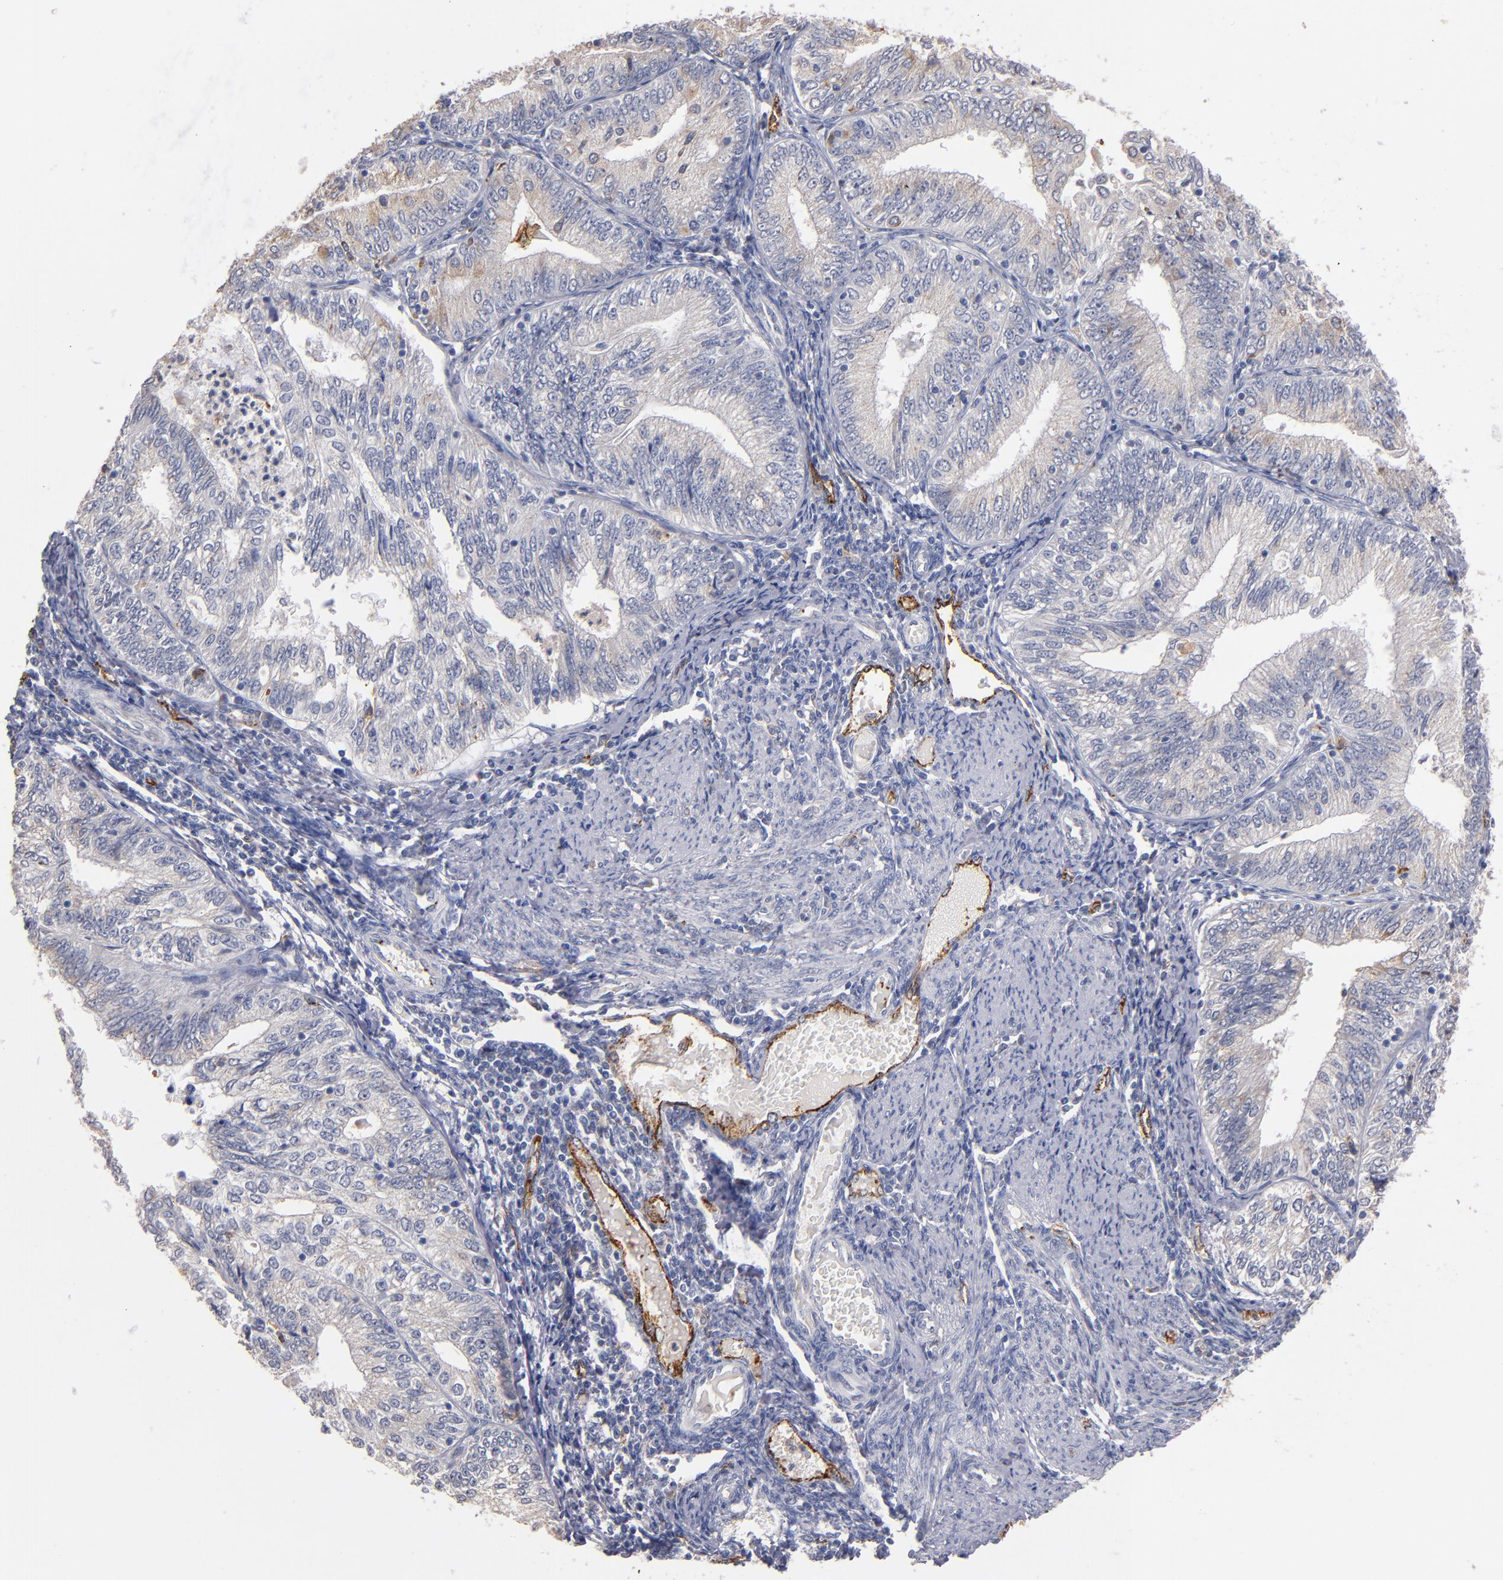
{"staining": {"intensity": "negative", "quantity": "none", "location": "none"}, "tissue": "endometrial cancer", "cell_type": "Tumor cells", "image_type": "cancer", "snomed": [{"axis": "morphology", "description": "Adenocarcinoma, NOS"}, {"axis": "topography", "description": "Endometrium"}], "caption": "High magnification brightfield microscopy of endometrial cancer stained with DAB (3,3'-diaminobenzidine) (brown) and counterstained with hematoxylin (blue): tumor cells show no significant staining.", "gene": "SELP", "patient": {"sex": "female", "age": 69}}